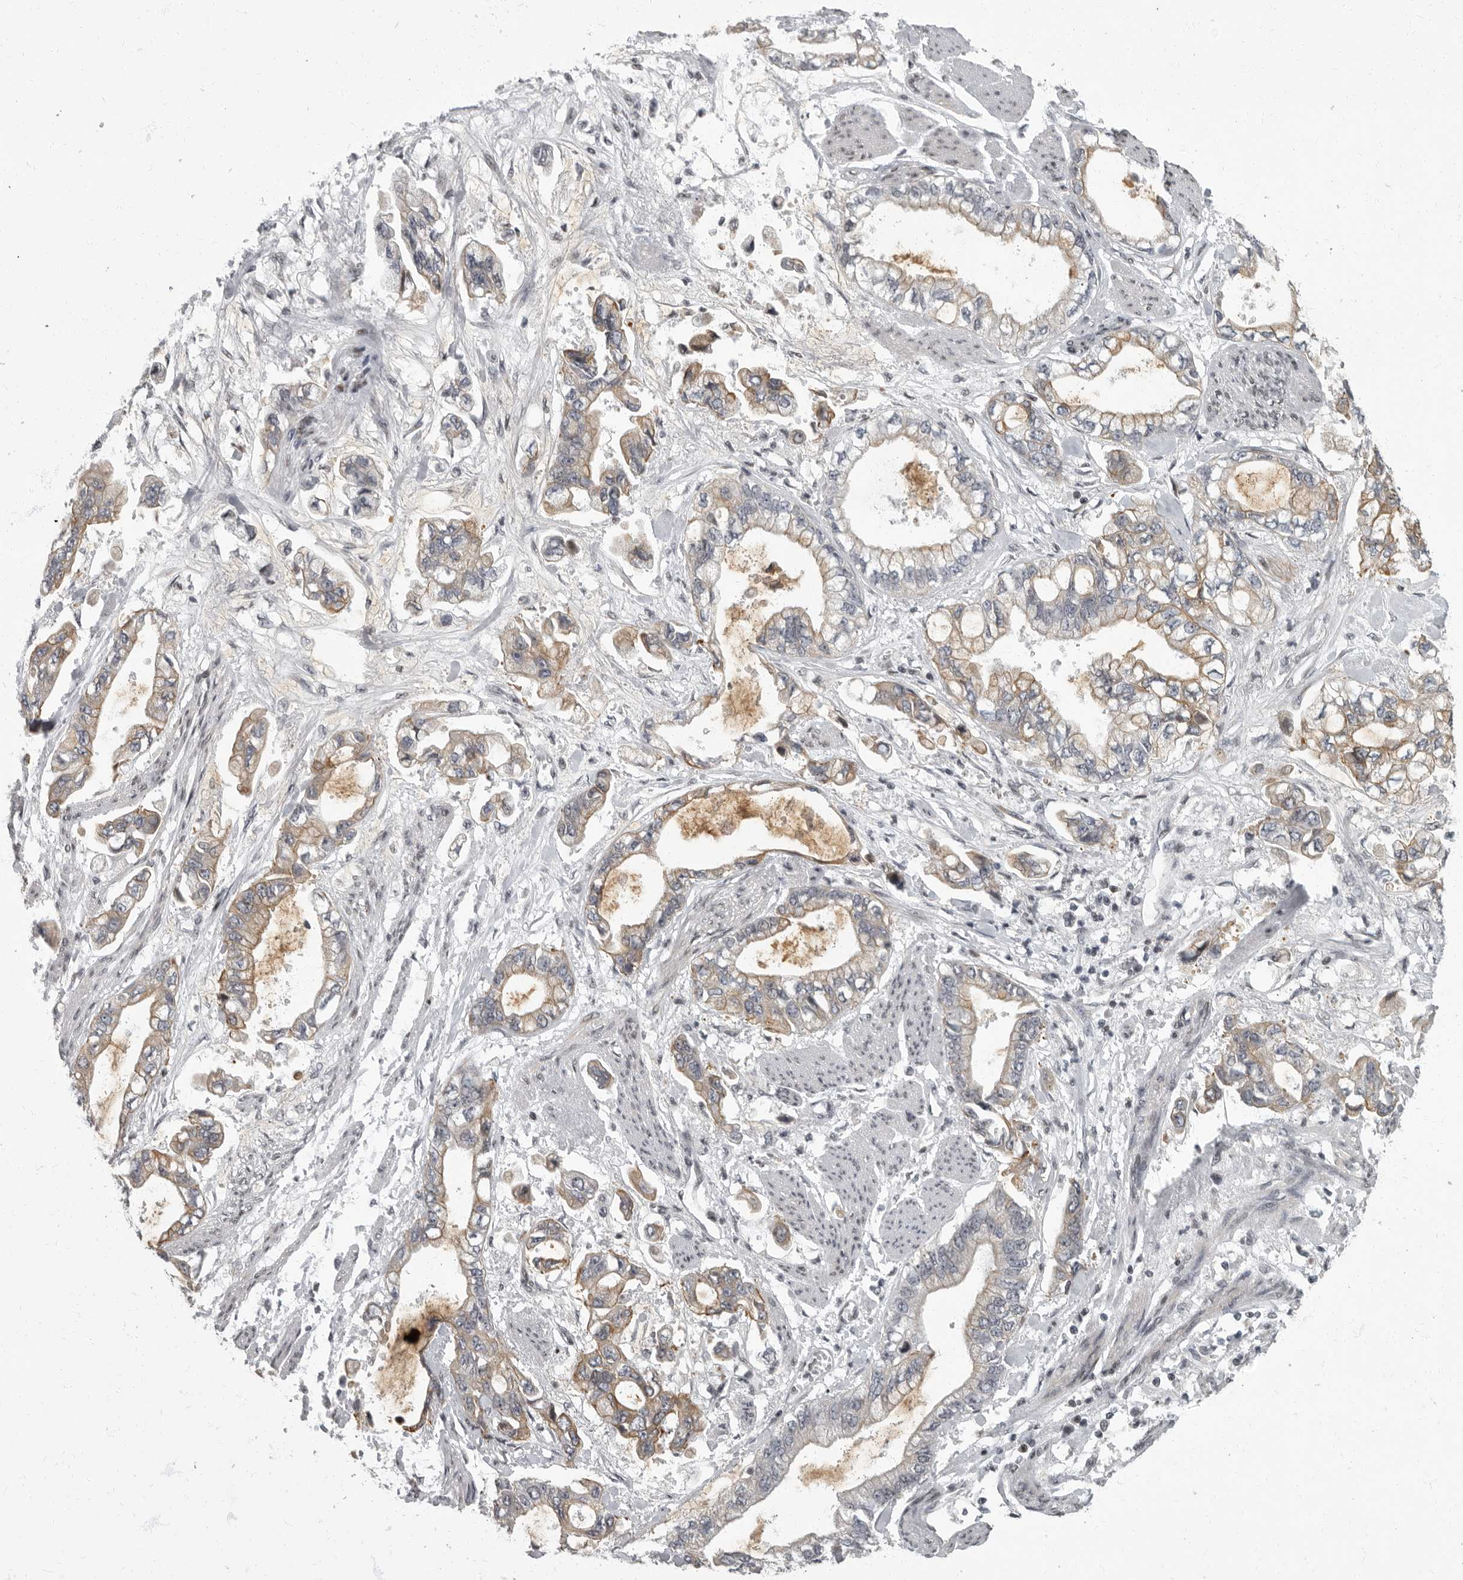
{"staining": {"intensity": "weak", "quantity": ">75%", "location": "cytoplasmic/membranous"}, "tissue": "stomach cancer", "cell_type": "Tumor cells", "image_type": "cancer", "snomed": [{"axis": "morphology", "description": "Normal tissue, NOS"}, {"axis": "morphology", "description": "Adenocarcinoma, NOS"}, {"axis": "topography", "description": "Stomach"}], "caption": "The histopathology image demonstrates staining of adenocarcinoma (stomach), revealing weak cytoplasmic/membranous protein positivity (brown color) within tumor cells. Nuclei are stained in blue.", "gene": "EVI5", "patient": {"sex": "male", "age": 62}}